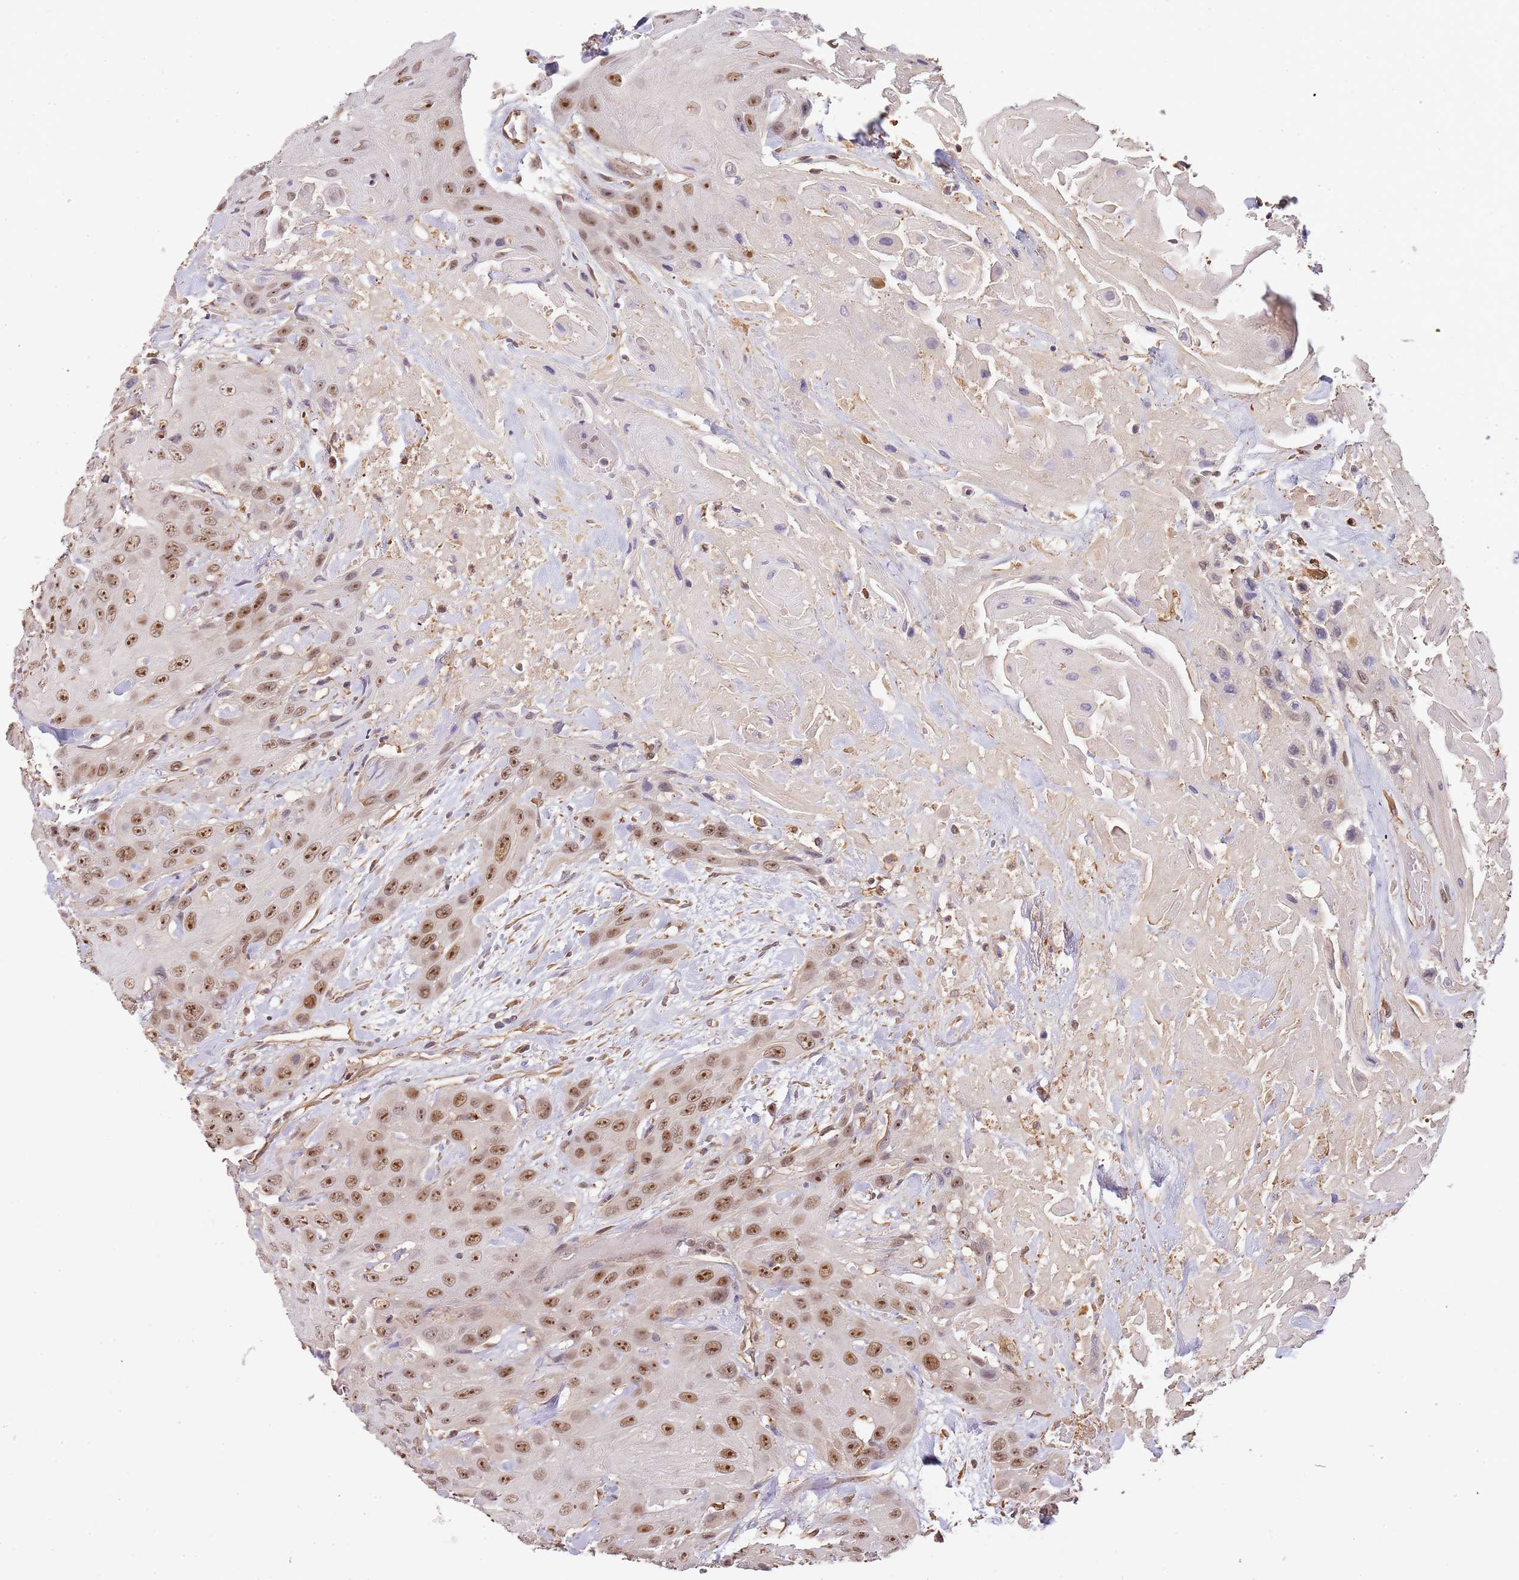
{"staining": {"intensity": "moderate", "quantity": ">75%", "location": "nuclear"}, "tissue": "head and neck cancer", "cell_type": "Tumor cells", "image_type": "cancer", "snomed": [{"axis": "morphology", "description": "Squamous cell carcinoma, NOS"}, {"axis": "topography", "description": "Head-Neck"}], "caption": "Immunohistochemical staining of human head and neck cancer (squamous cell carcinoma) displays medium levels of moderate nuclear positivity in about >75% of tumor cells. (Stains: DAB in brown, nuclei in blue, Microscopy: brightfield microscopy at high magnification).", "gene": "SURF2", "patient": {"sex": "male", "age": 81}}